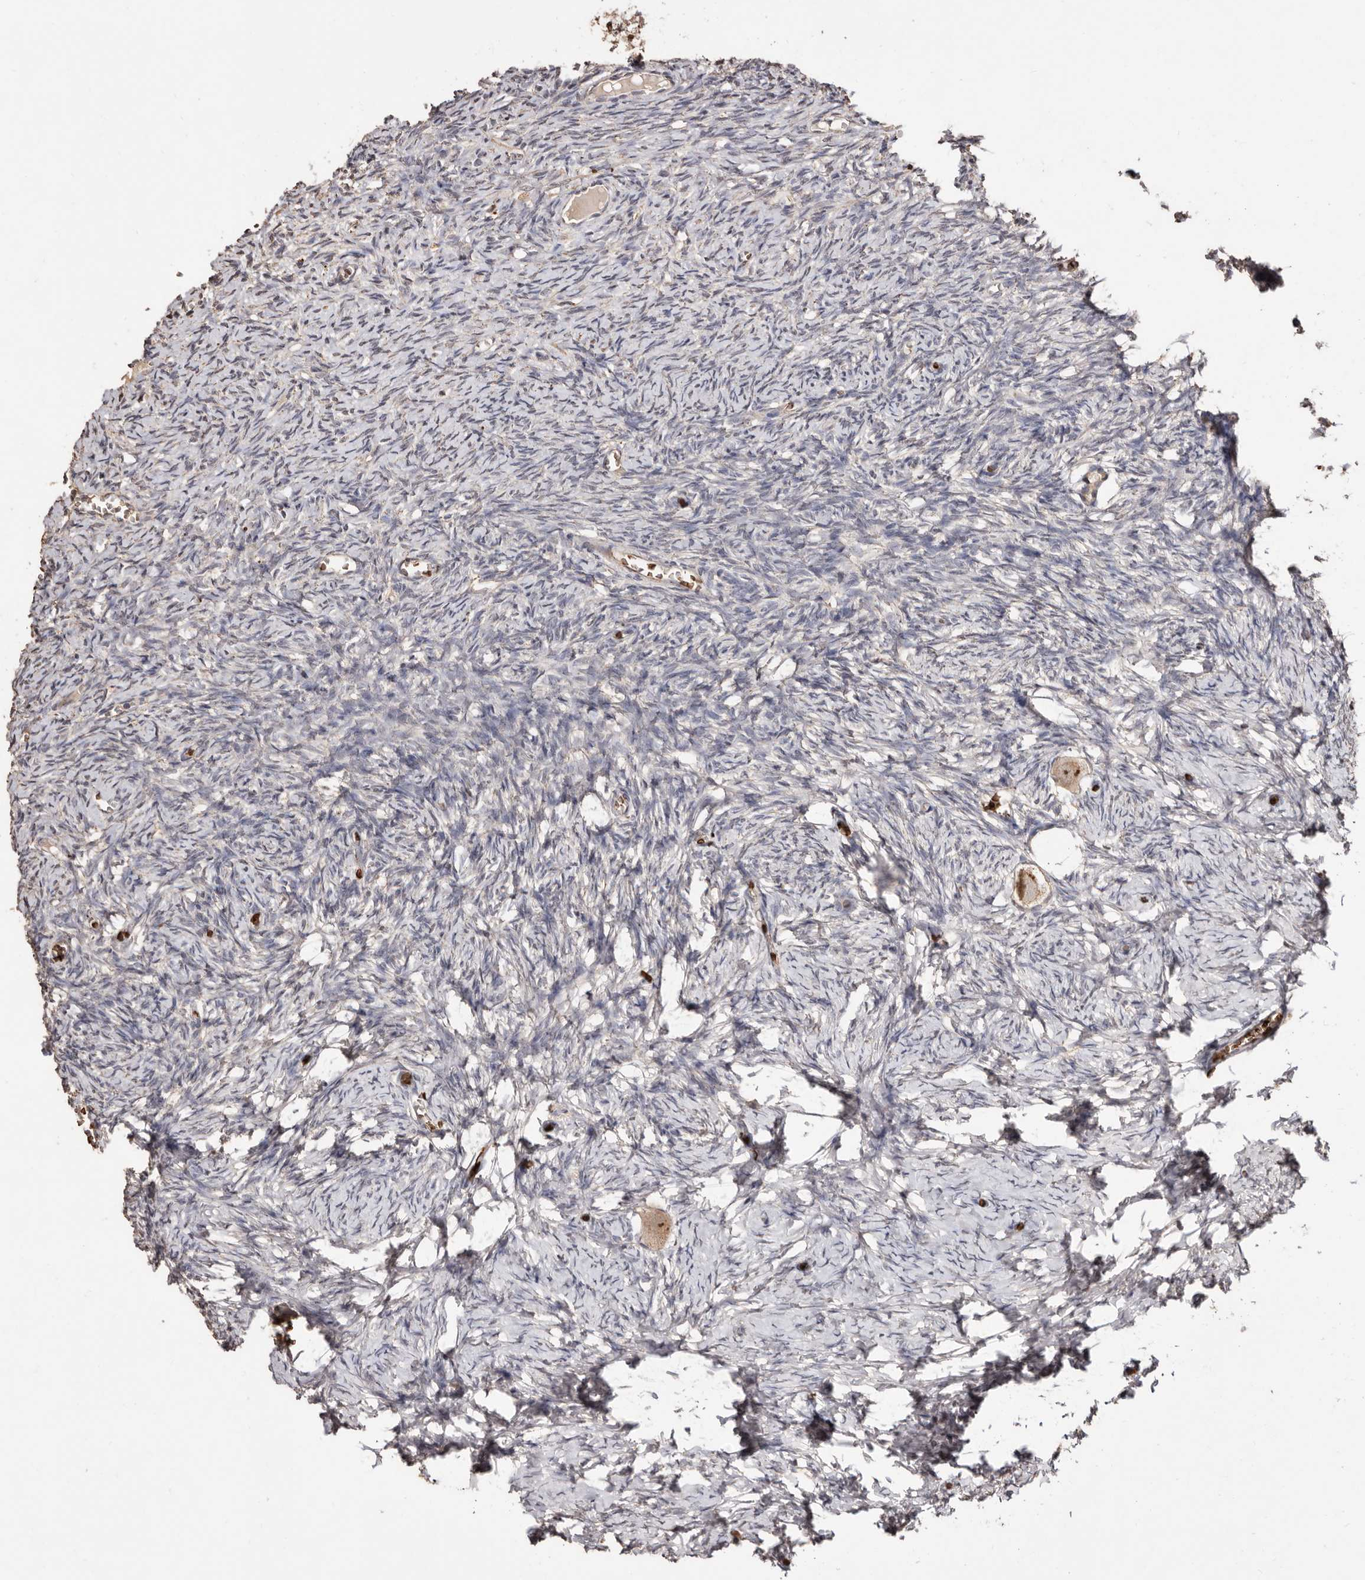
{"staining": {"intensity": "moderate", "quantity": ">75%", "location": "cytoplasmic/membranous"}, "tissue": "ovary", "cell_type": "Follicle cells", "image_type": "normal", "snomed": [{"axis": "morphology", "description": "Normal tissue, NOS"}, {"axis": "topography", "description": "Ovary"}], "caption": "Follicle cells exhibit medium levels of moderate cytoplasmic/membranous positivity in about >75% of cells in benign human ovary.", "gene": "GRAMD2A", "patient": {"sex": "female", "age": 27}}